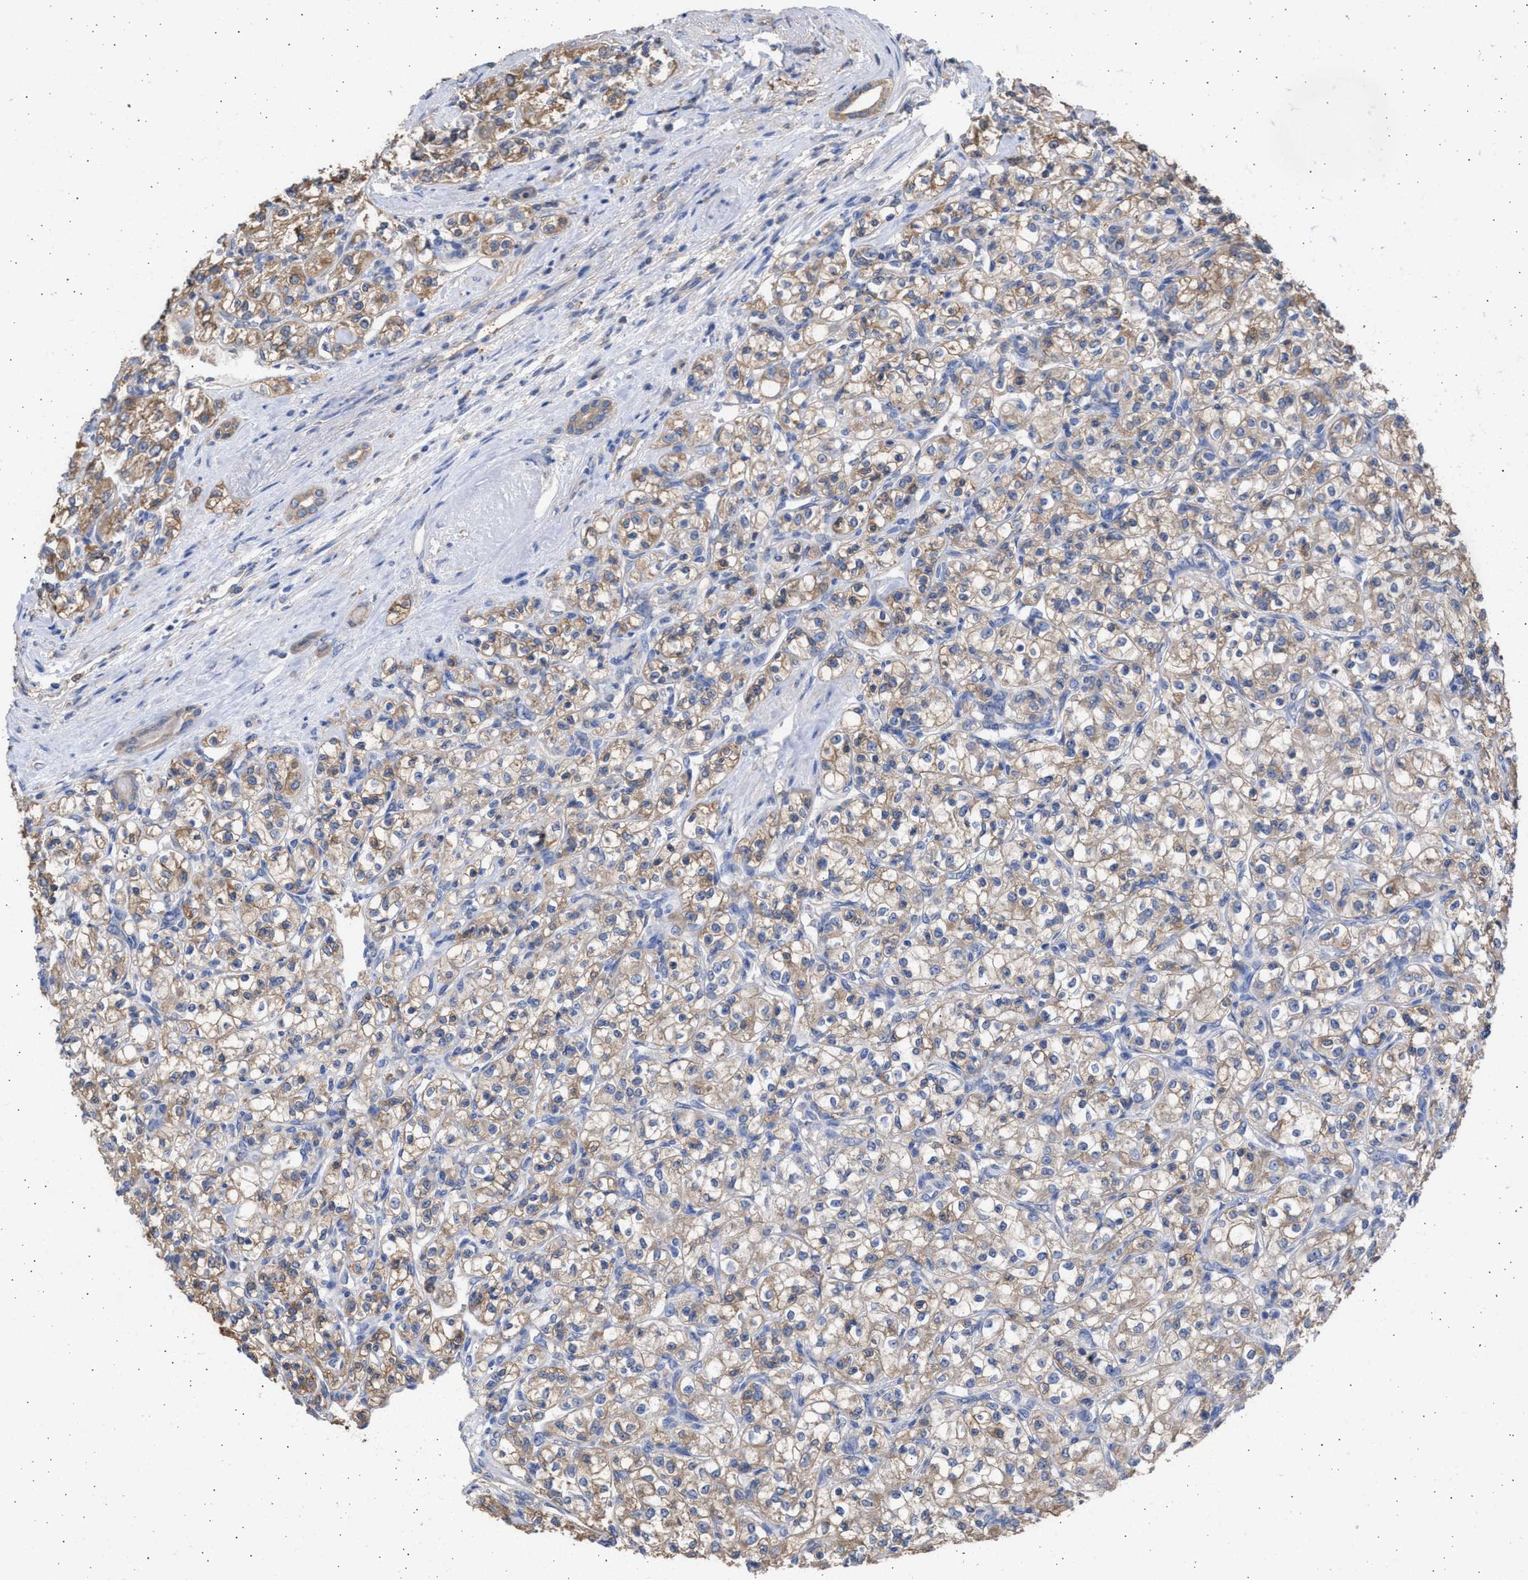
{"staining": {"intensity": "weak", "quantity": "25%-75%", "location": "cytoplasmic/membranous"}, "tissue": "renal cancer", "cell_type": "Tumor cells", "image_type": "cancer", "snomed": [{"axis": "morphology", "description": "Adenocarcinoma, NOS"}, {"axis": "topography", "description": "Kidney"}], "caption": "Immunohistochemistry staining of renal cancer, which exhibits low levels of weak cytoplasmic/membranous staining in approximately 25%-75% of tumor cells indicating weak cytoplasmic/membranous protein positivity. The staining was performed using DAB (3,3'-diaminobenzidine) (brown) for protein detection and nuclei were counterstained in hematoxylin (blue).", "gene": "ALDOC", "patient": {"sex": "male", "age": 77}}